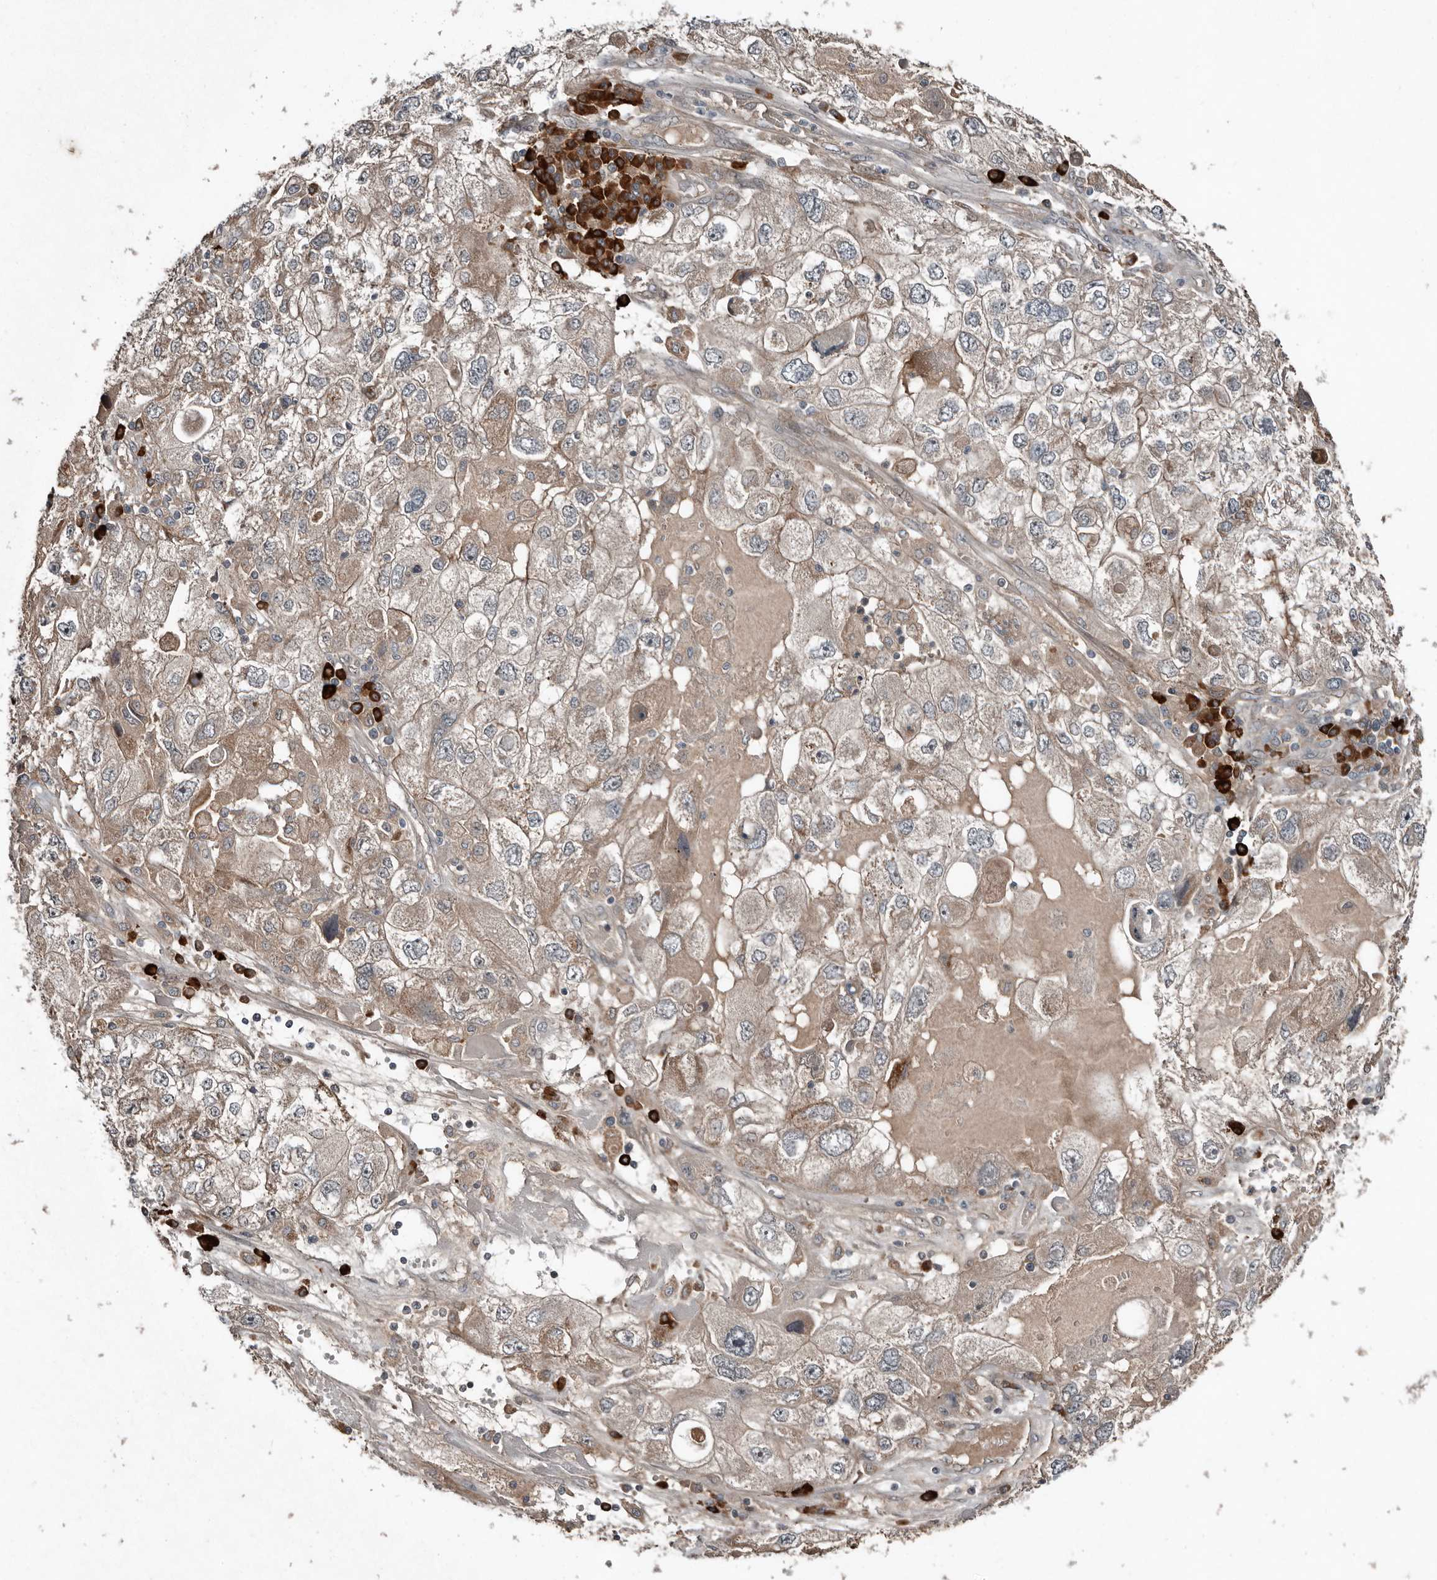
{"staining": {"intensity": "weak", "quantity": "25%-75%", "location": "cytoplasmic/membranous"}, "tissue": "endometrial cancer", "cell_type": "Tumor cells", "image_type": "cancer", "snomed": [{"axis": "morphology", "description": "Adenocarcinoma, NOS"}, {"axis": "topography", "description": "Endometrium"}], "caption": "DAB immunohistochemical staining of endometrial cancer demonstrates weak cytoplasmic/membranous protein staining in approximately 25%-75% of tumor cells. (brown staining indicates protein expression, while blue staining denotes nuclei).", "gene": "TEAD3", "patient": {"sex": "female", "age": 49}}